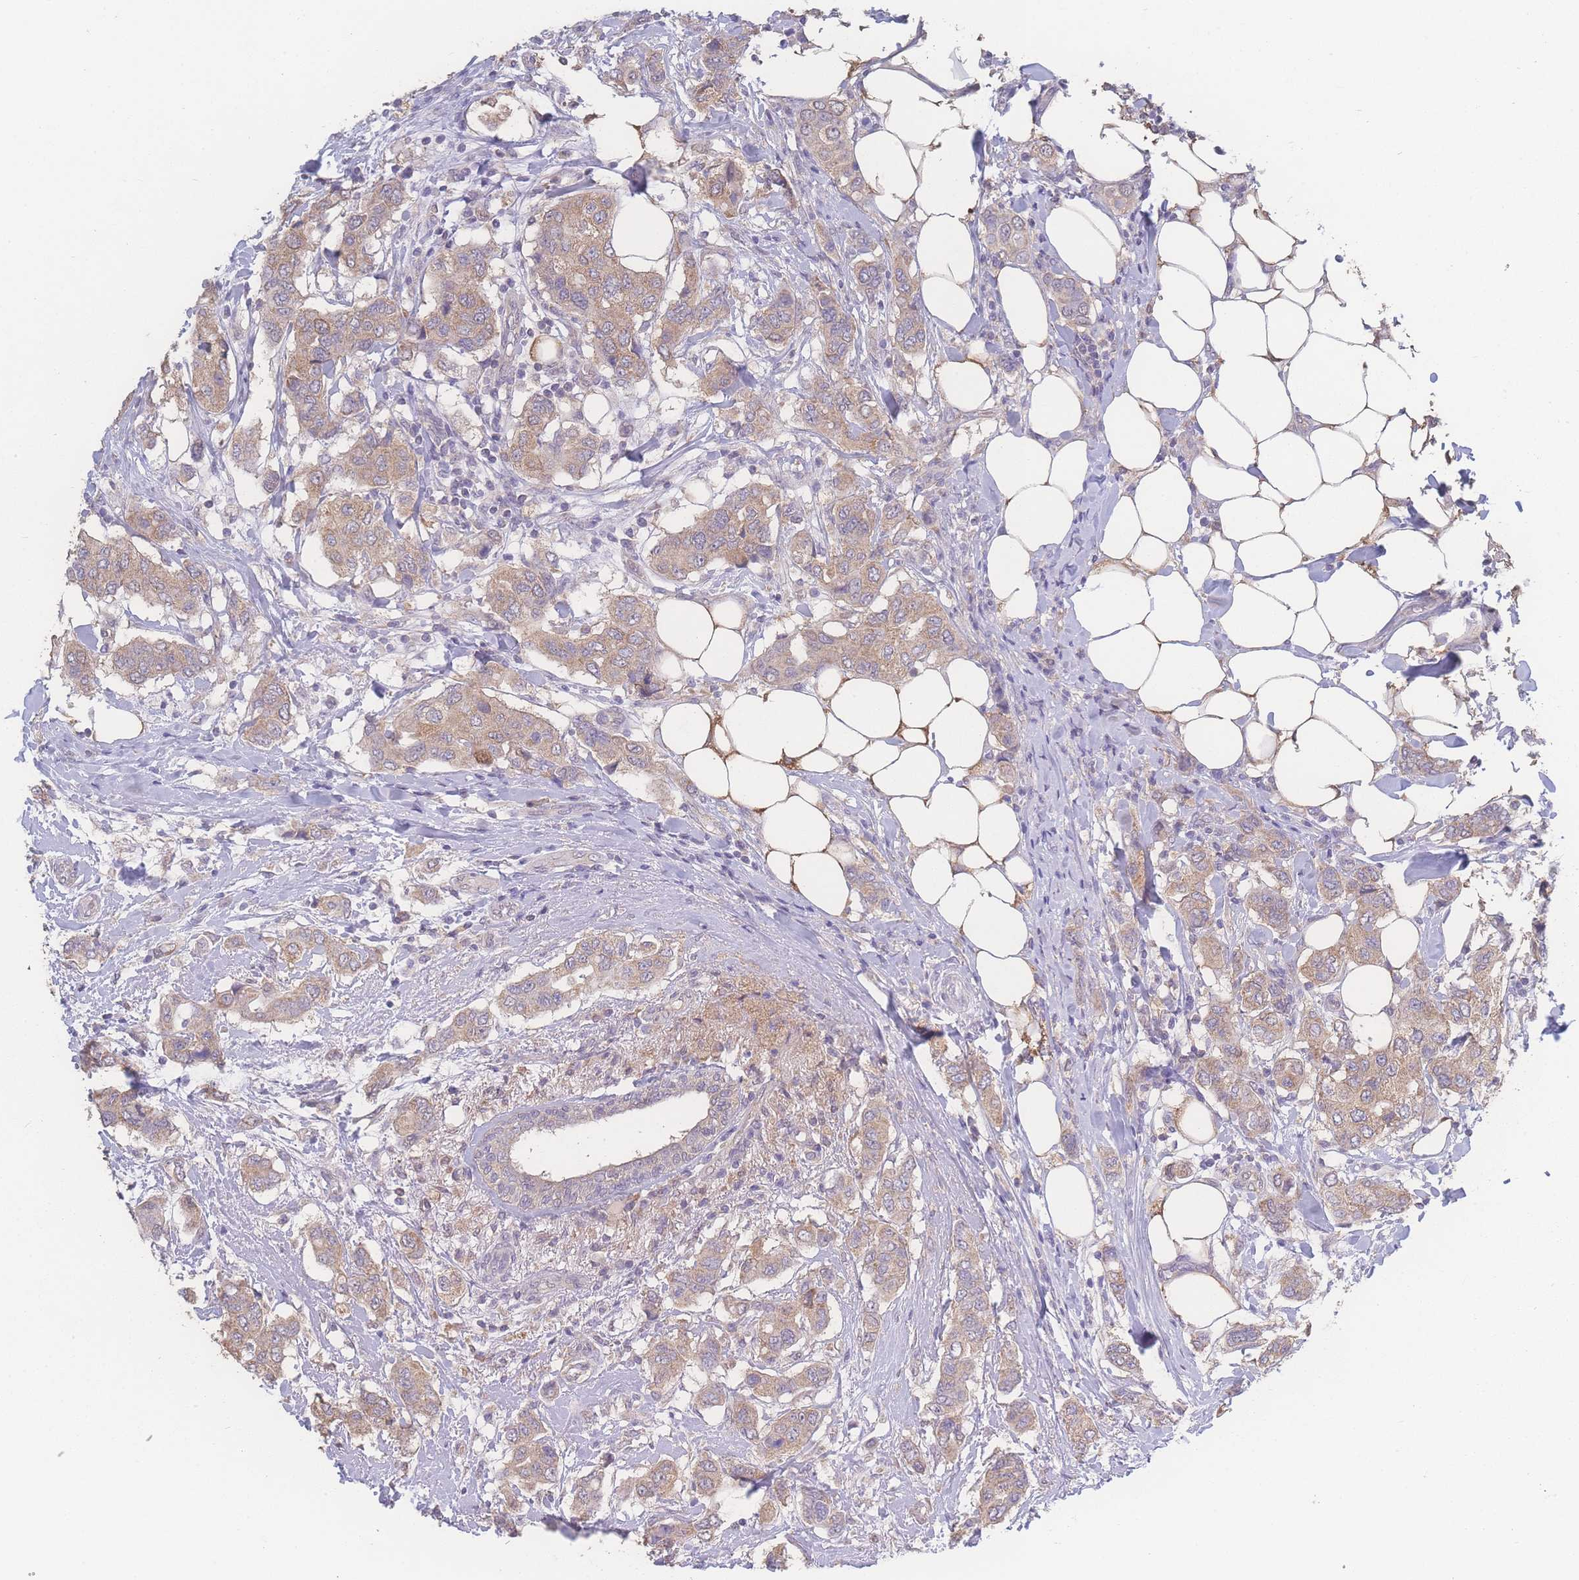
{"staining": {"intensity": "weak", "quantity": ">75%", "location": "cytoplasmic/membranous"}, "tissue": "breast cancer", "cell_type": "Tumor cells", "image_type": "cancer", "snomed": [{"axis": "morphology", "description": "Lobular carcinoma"}, {"axis": "topography", "description": "Breast"}], "caption": "Human breast lobular carcinoma stained with a brown dye displays weak cytoplasmic/membranous positive expression in approximately >75% of tumor cells.", "gene": "GIPR", "patient": {"sex": "female", "age": 51}}